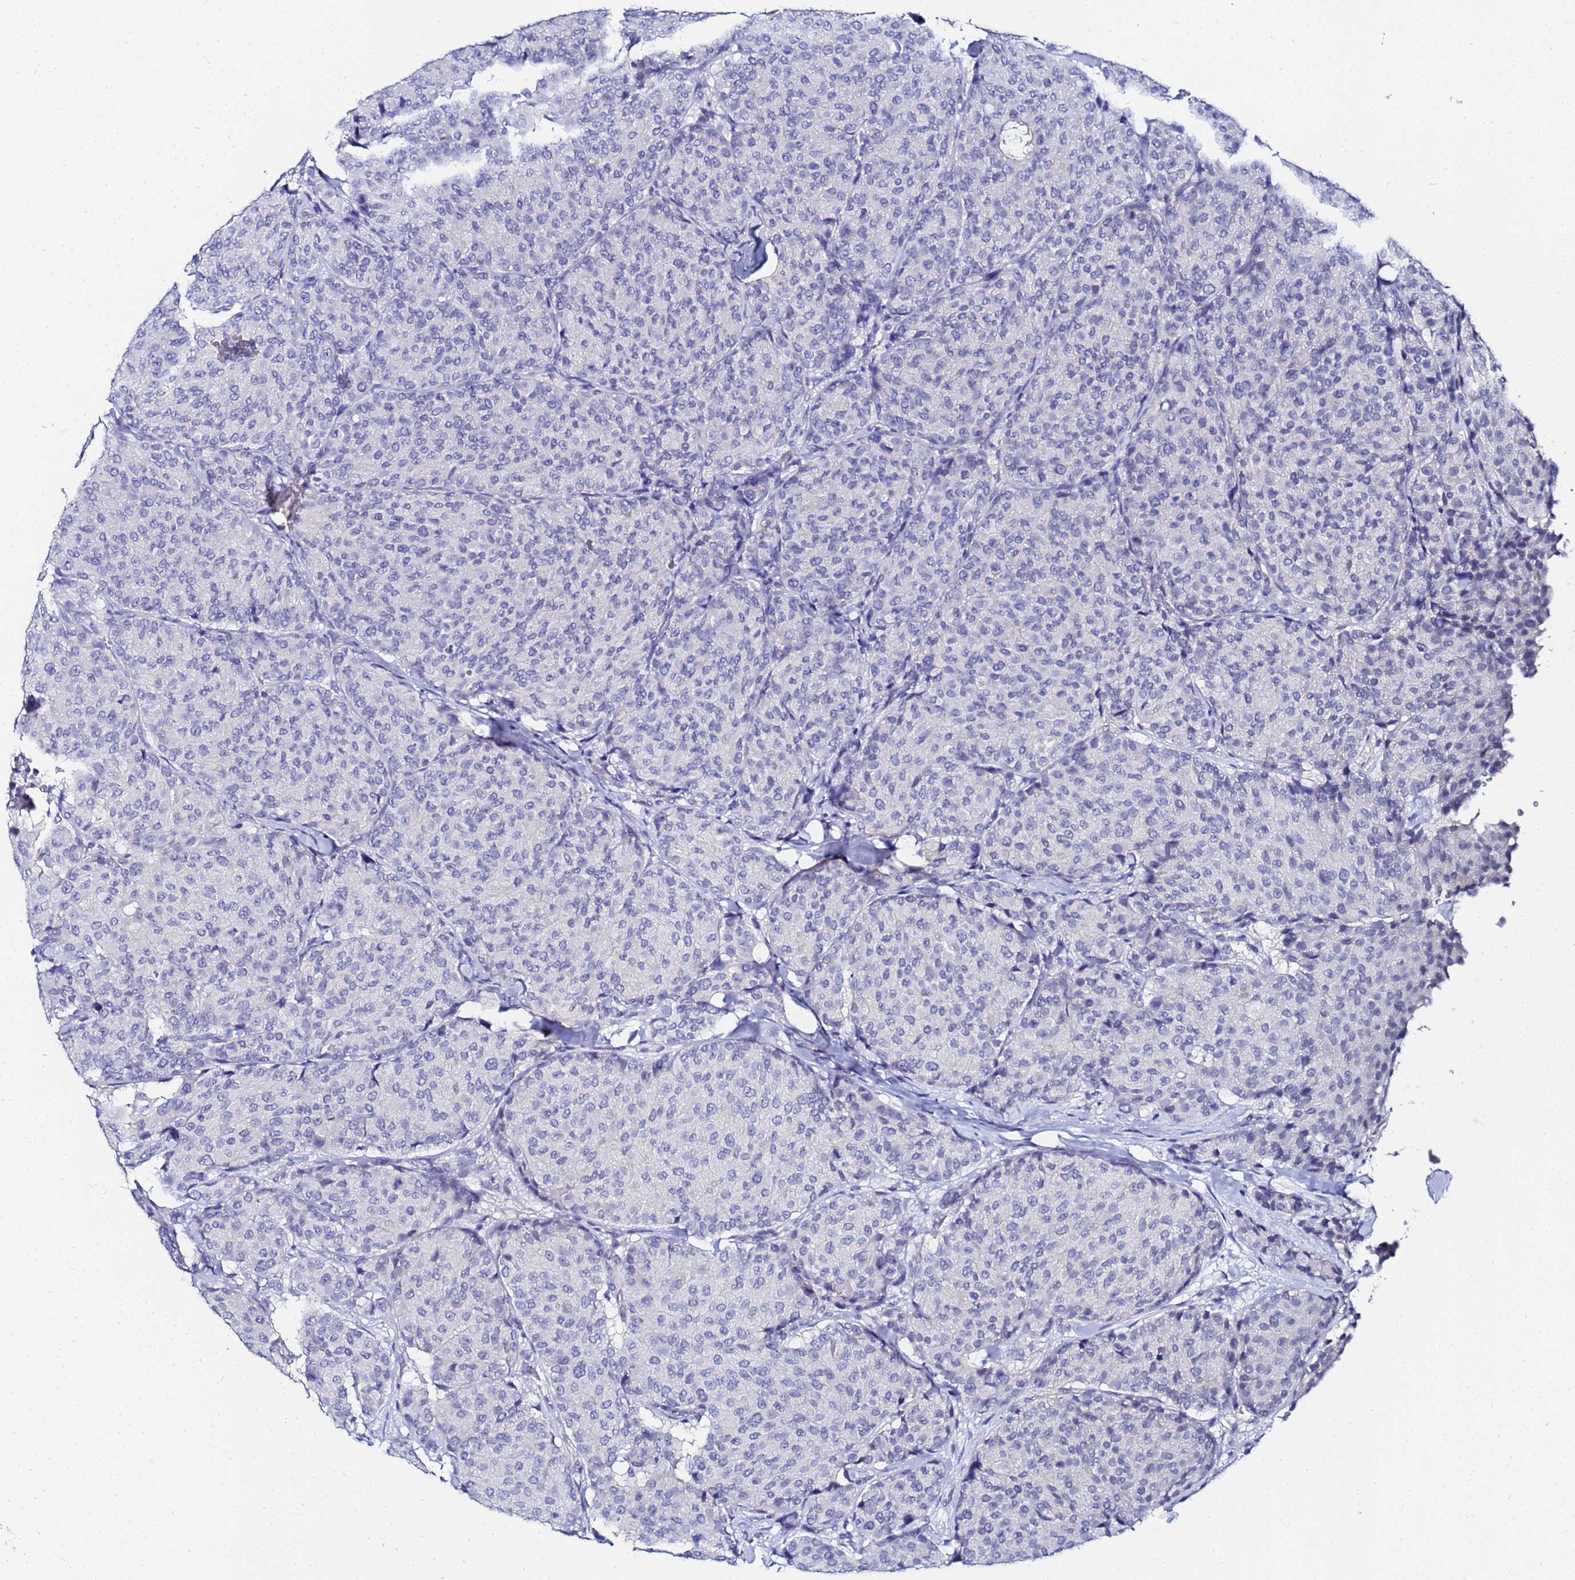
{"staining": {"intensity": "negative", "quantity": "none", "location": "none"}, "tissue": "breast cancer", "cell_type": "Tumor cells", "image_type": "cancer", "snomed": [{"axis": "morphology", "description": "Duct carcinoma"}, {"axis": "topography", "description": "Breast"}], "caption": "Immunohistochemistry micrograph of human breast intraductal carcinoma stained for a protein (brown), which exhibits no staining in tumor cells. (Stains: DAB (3,3'-diaminobenzidine) IHC with hematoxylin counter stain, Microscopy: brightfield microscopy at high magnification).", "gene": "ZNF26", "patient": {"sex": "female", "age": 75}}